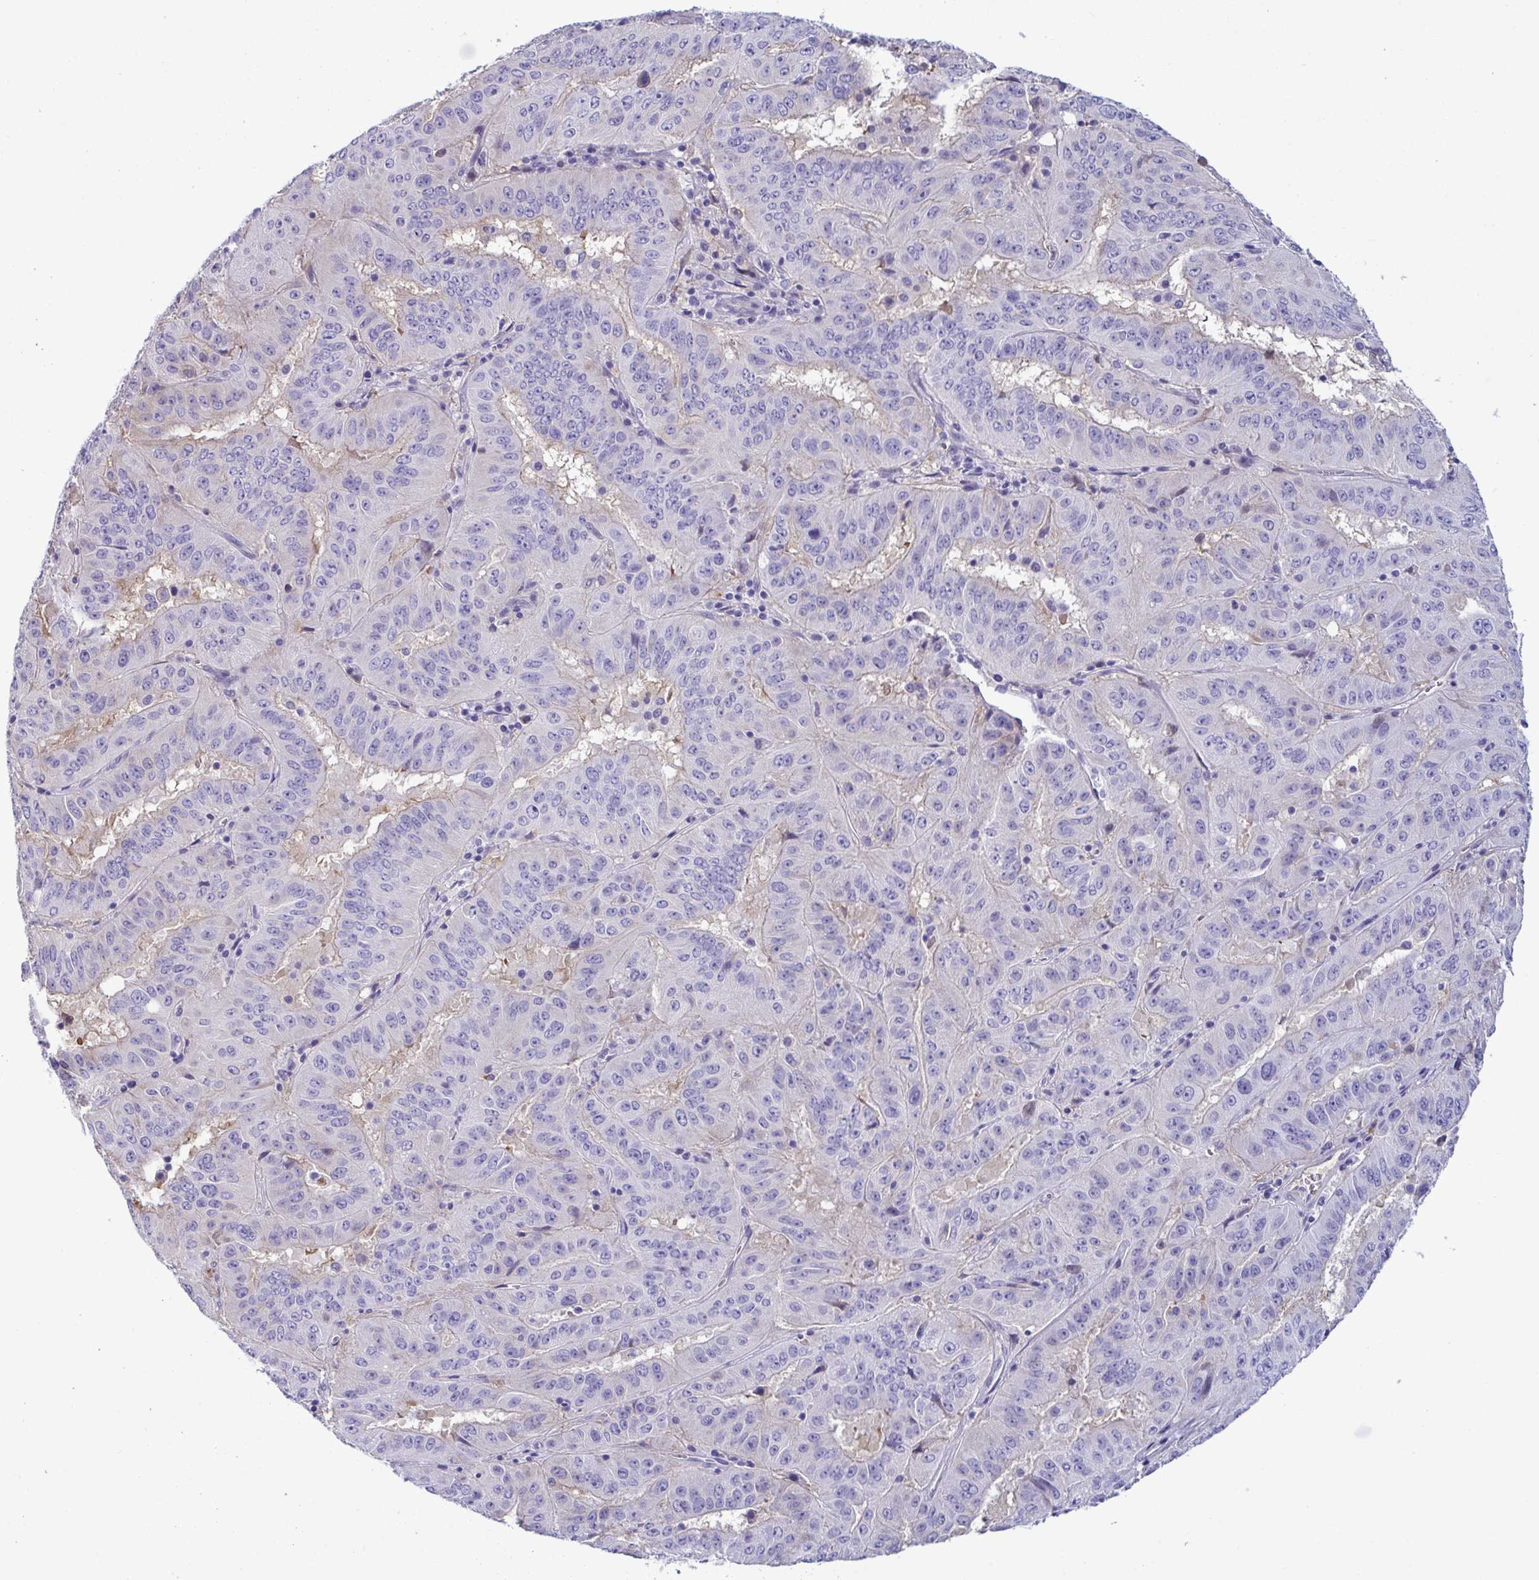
{"staining": {"intensity": "negative", "quantity": "none", "location": "none"}, "tissue": "pancreatic cancer", "cell_type": "Tumor cells", "image_type": "cancer", "snomed": [{"axis": "morphology", "description": "Adenocarcinoma, NOS"}, {"axis": "topography", "description": "Pancreas"}], "caption": "Immunohistochemistry photomicrograph of neoplastic tissue: pancreatic cancer stained with DAB shows no significant protein positivity in tumor cells.", "gene": "MS4A14", "patient": {"sex": "male", "age": 63}}